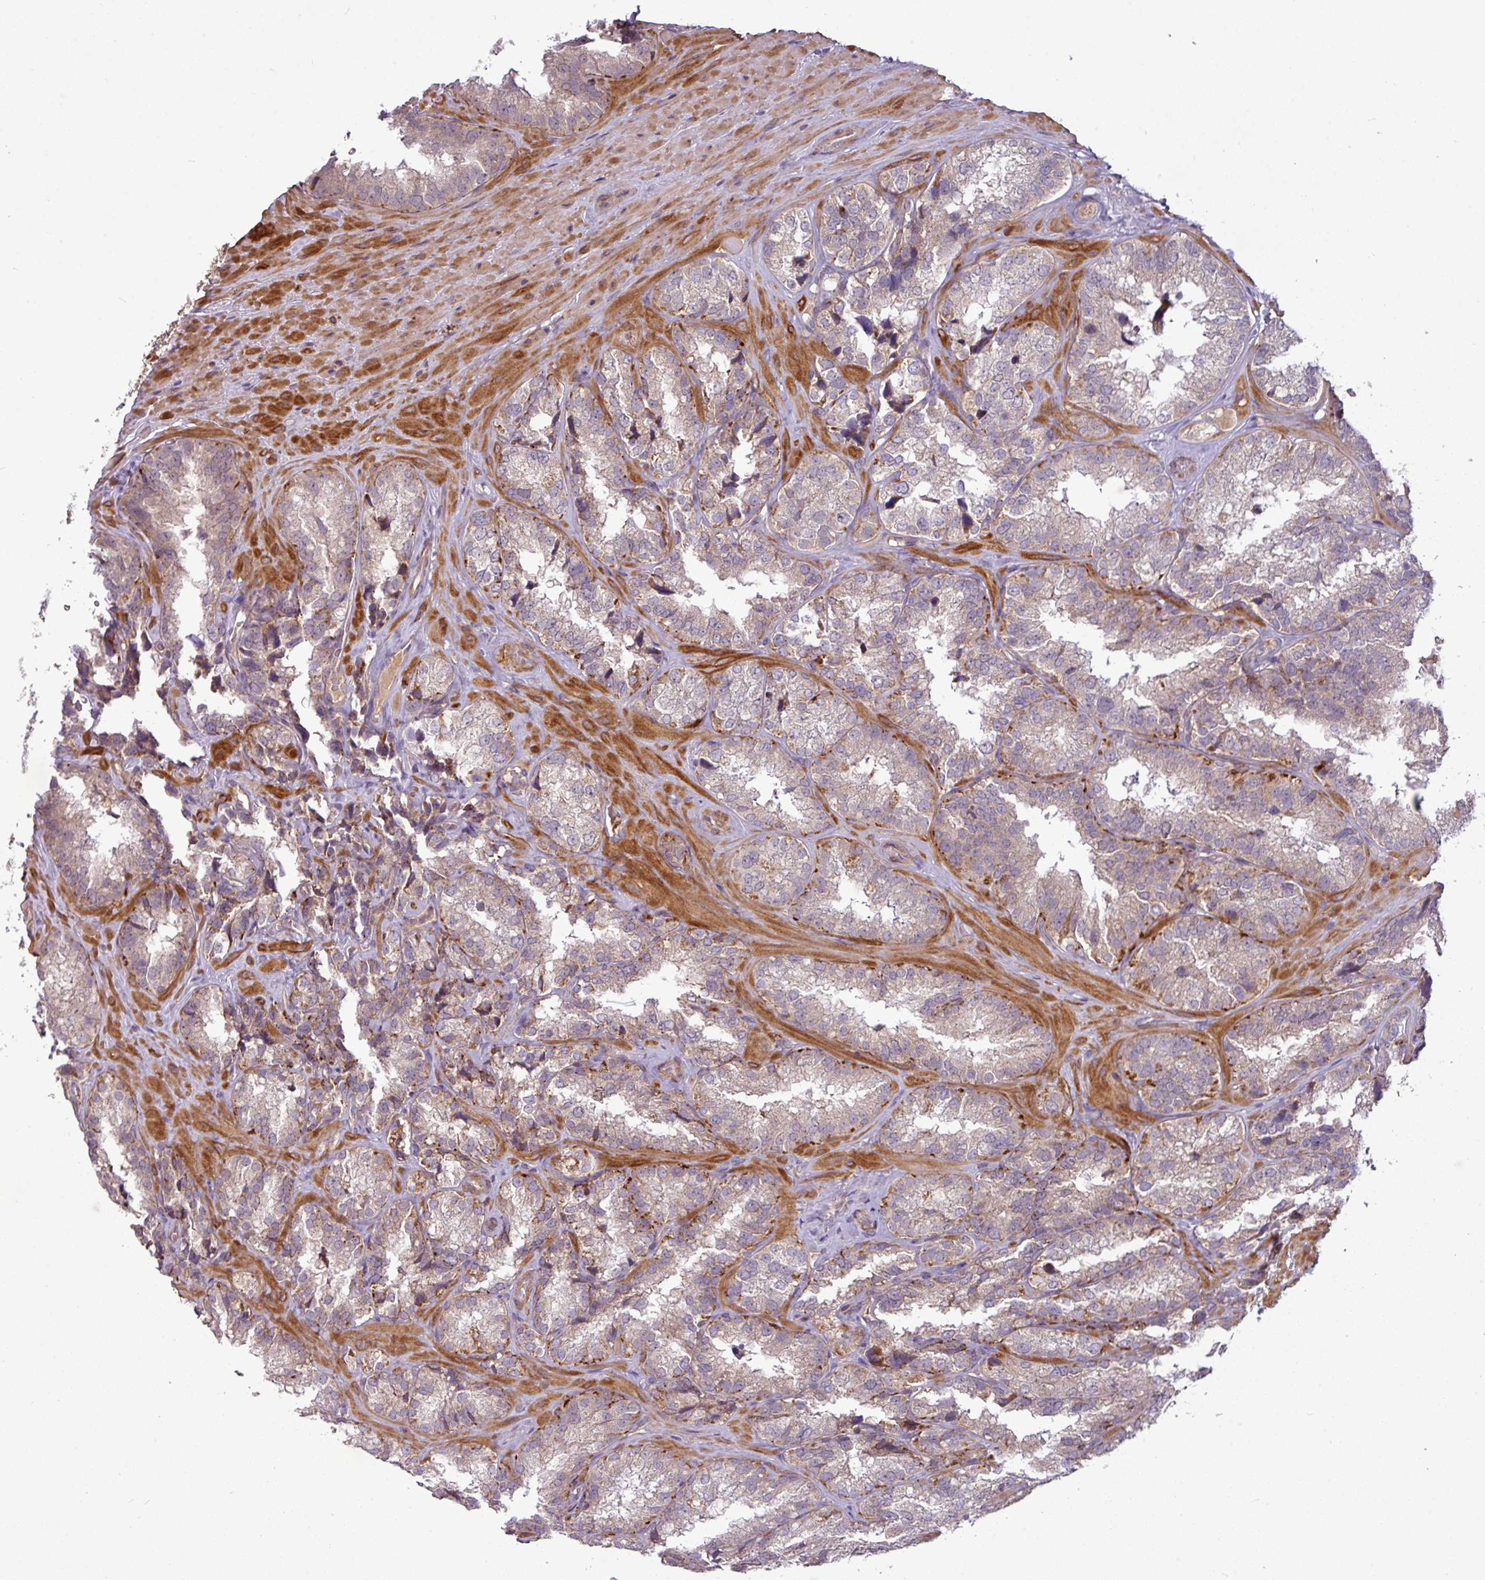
{"staining": {"intensity": "moderate", "quantity": "25%-75%", "location": "cytoplasmic/membranous"}, "tissue": "seminal vesicle", "cell_type": "Glandular cells", "image_type": "normal", "snomed": [{"axis": "morphology", "description": "Normal tissue, NOS"}, {"axis": "topography", "description": "Seminal veicle"}], "caption": "The immunohistochemical stain highlights moderate cytoplasmic/membranous positivity in glandular cells of unremarkable seminal vesicle.", "gene": "ZNF35", "patient": {"sex": "male", "age": 58}}